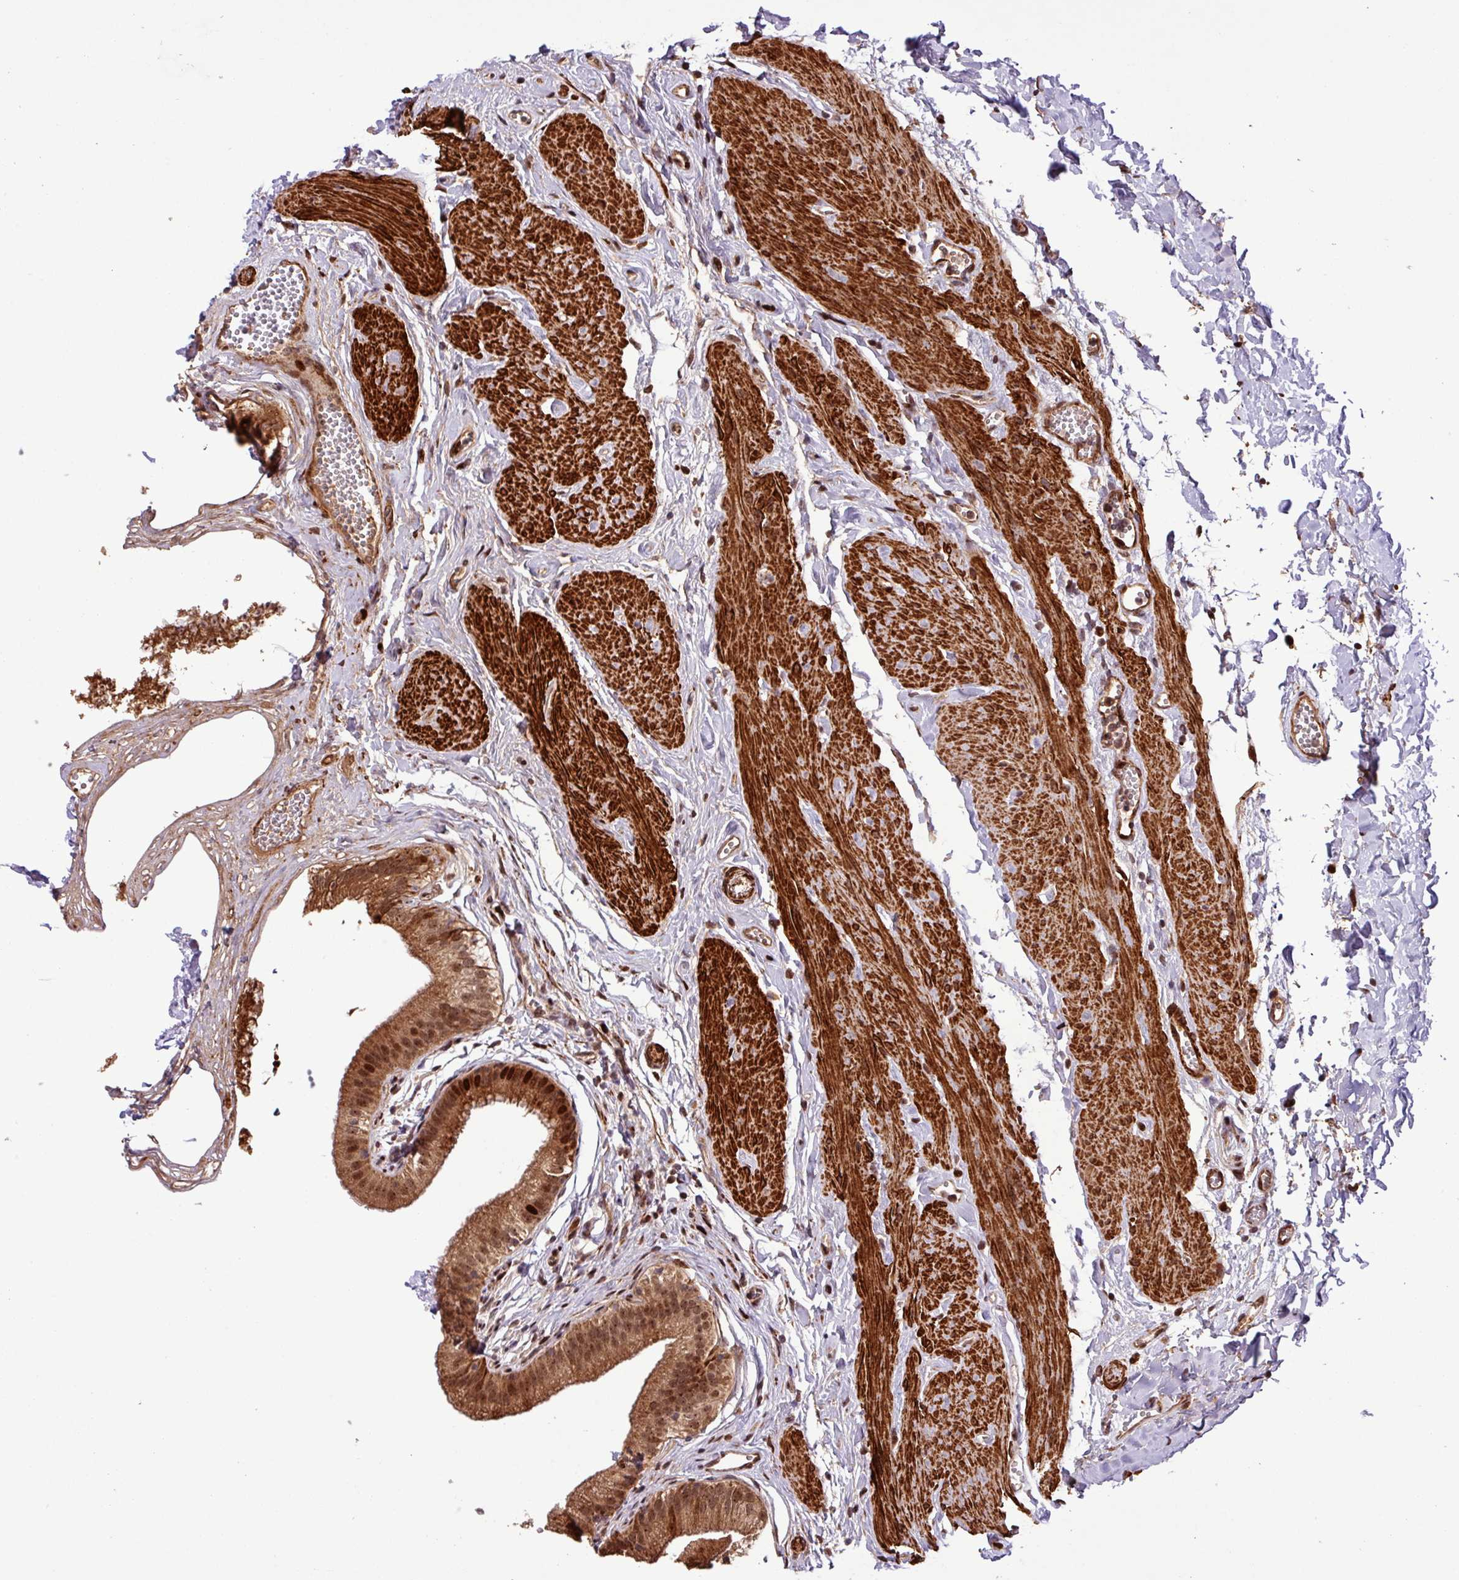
{"staining": {"intensity": "strong", "quantity": ">75%", "location": "cytoplasmic/membranous,nuclear"}, "tissue": "gallbladder", "cell_type": "Glandular cells", "image_type": "normal", "snomed": [{"axis": "morphology", "description": "Normal tissue, NOS"}, {"axis": "topography", "description": "Gallbladder"}], "caption": "Immunohistochemical staining of unremarkable human gallbladder shows high levels of strong cytoplasmic/membranous,nuclear expression in approximately >75% of glandular cells. Using DAB (3,3'-diaminobenzidine) (brown) and hematoxylin (blue) stains, captured at high magnification using brightfield microscopy.", "gene": "SLC22A24", "patient": {"sex": "female", "age": 54}}